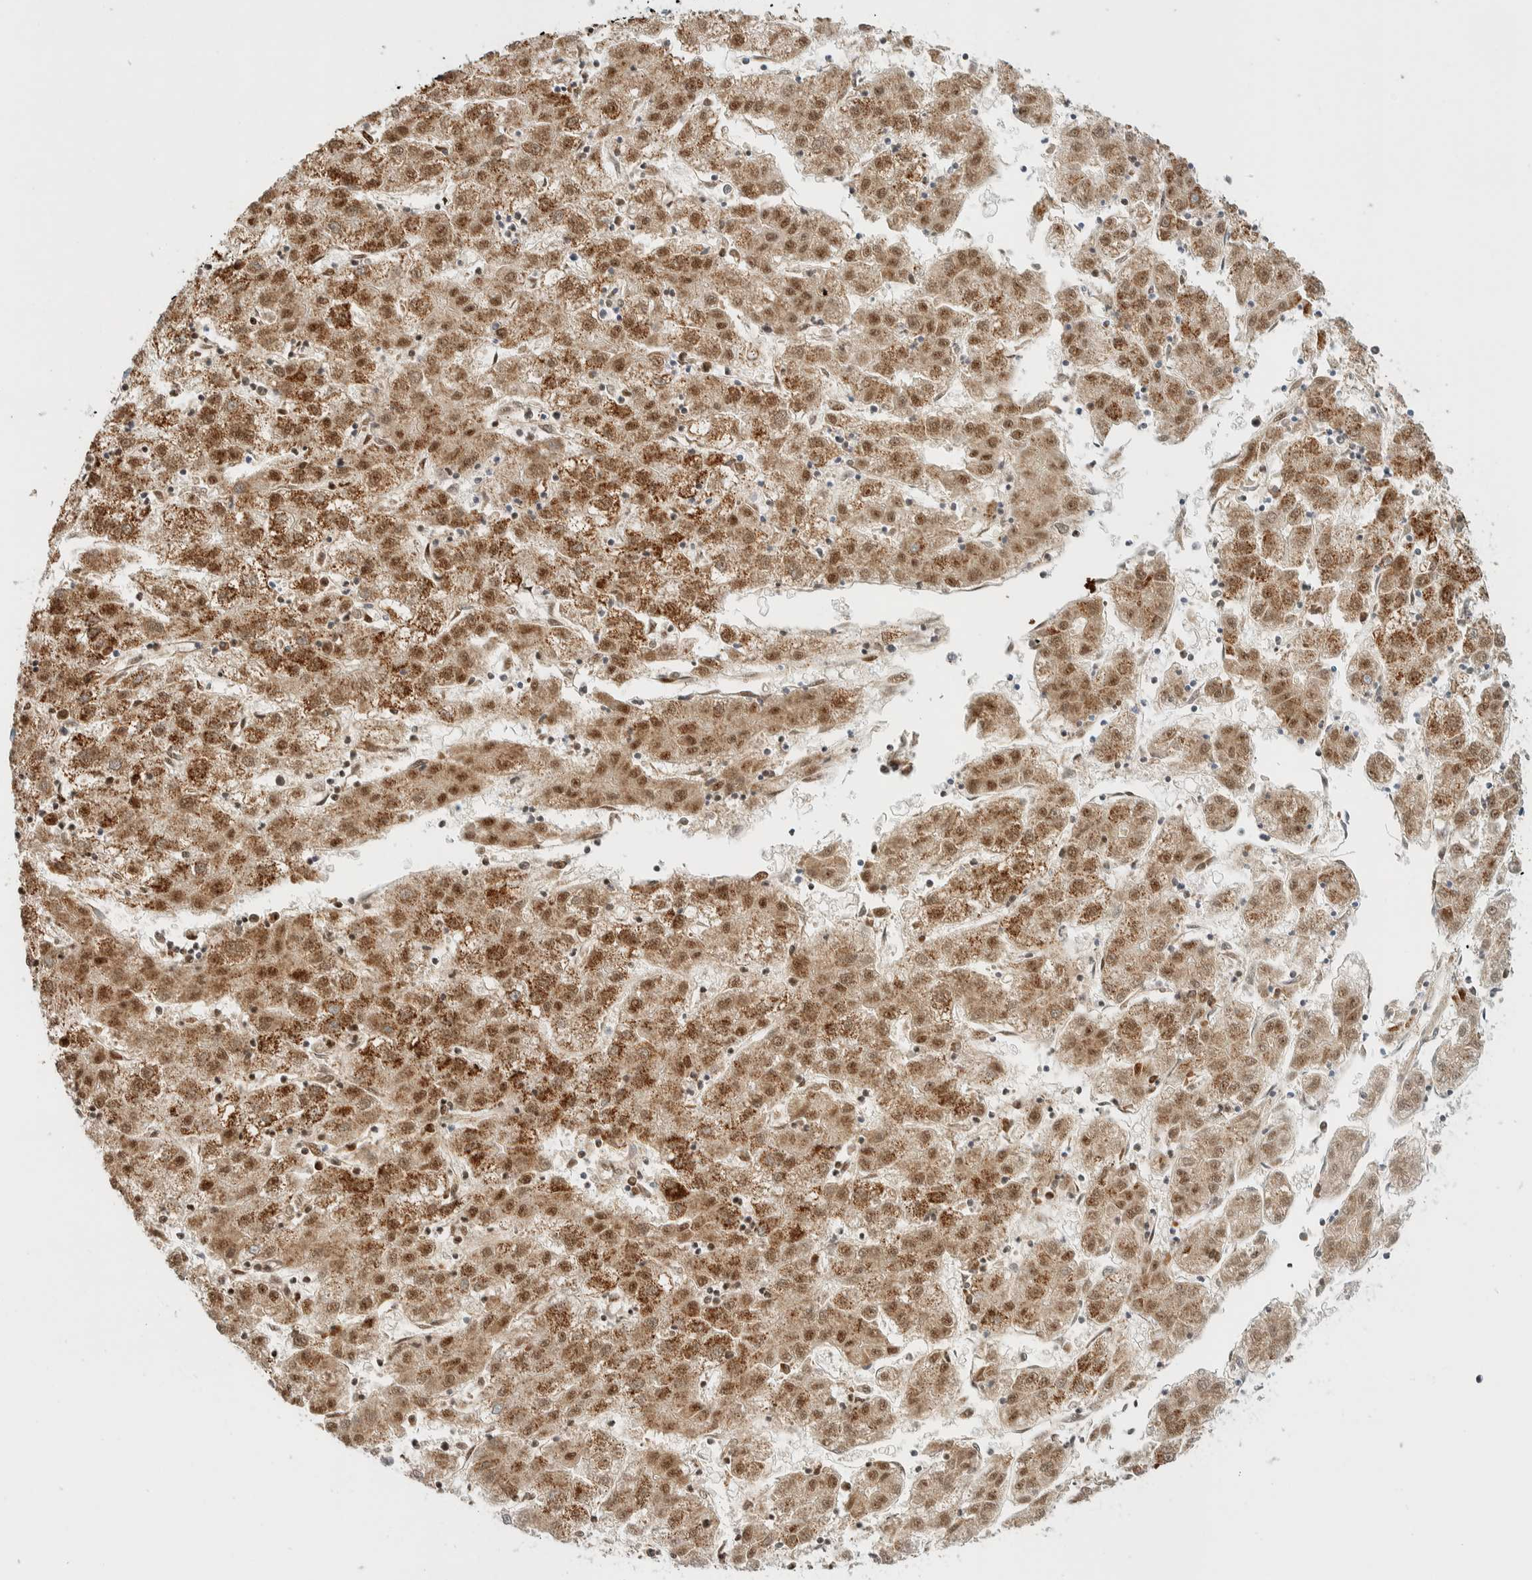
{"staining": {"intensity": "strong", "quantity": ">75%", "location": "cytoplasmic/membranous,nuclear"}, "tissue": "liver cancer", "cell_type": "Tumor cells", "image_type": "cancer", "snomed": [{"axis": "morphology", "description": "Carcinoma, Hepatocellular, NOS"}, {"axis": "topography", "description": "Liver"}], "caption": "Protein expression analysis of human liver cancer (hepatocellular carcinoma) reveals strong cytoplasmic/membranous and nuclear expression in about >75% of tumor cells. (Brightfield microscopy of DAB IHC at high magnification).", "gene": "TSPAN32", "patient": {"sex": "male", "age": 72}}